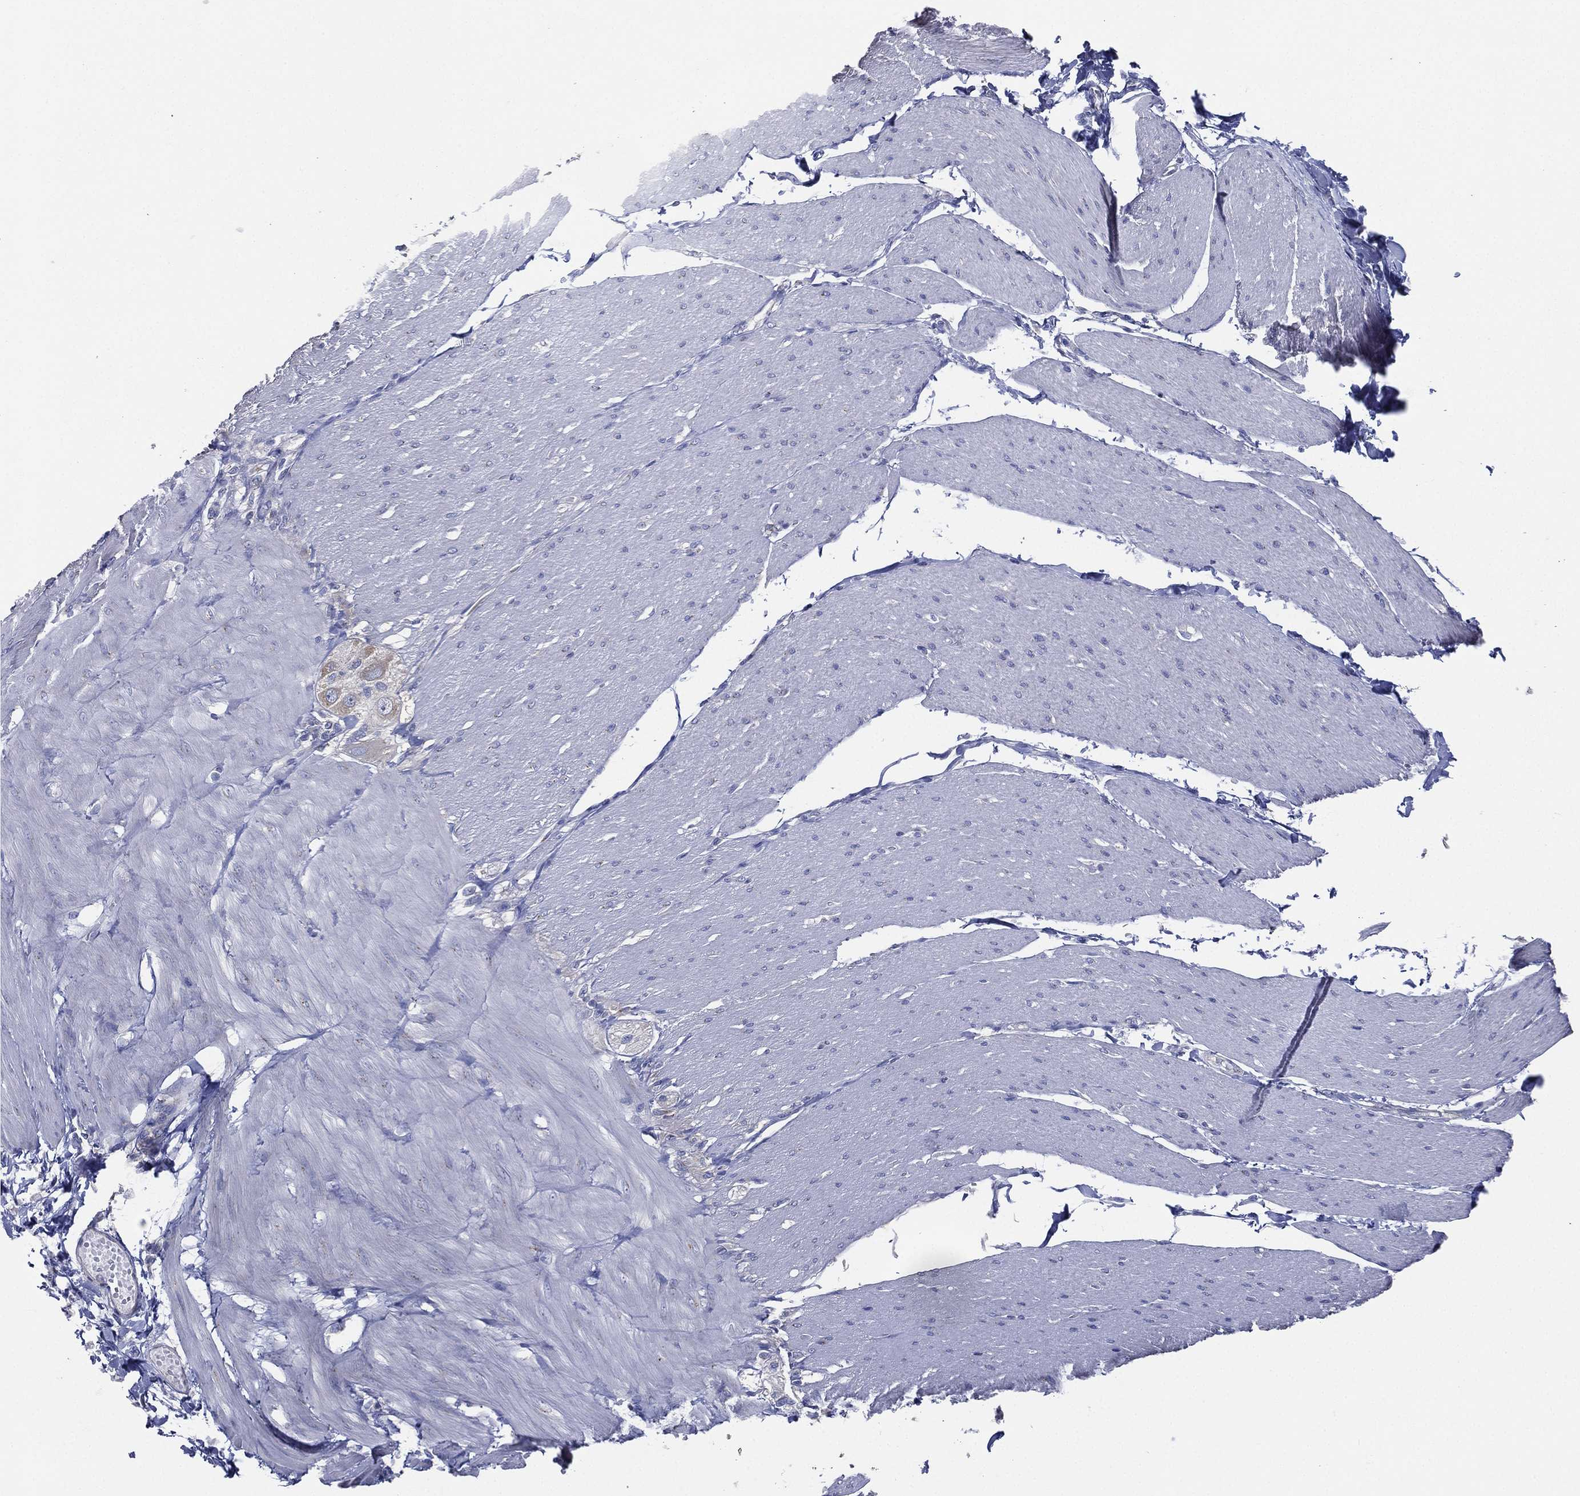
{"staining": {"intensity": "negative", "quantity": "none", "location": "none"}, "tissue": "soft tissue", "cell_type": "Fibroblasts", "image_type": "normal", "snomed": [{"axis": "morphology", "description": "Normal tissue, NOS"}, {"axis": "topography", "description": "Smooth muscle"}, {"axis": "topography", "description": "Duodenum"}, {"axis": "topography", "description": "Peripheral nerve tissue"}], "caption": "High power microscopy image of an IHC micrograph of normal soft tissue, revealing no significant positivity in fibroblasts.", "gene": "ATP8A2", "patient": {"sex": "female", "age": 61}}